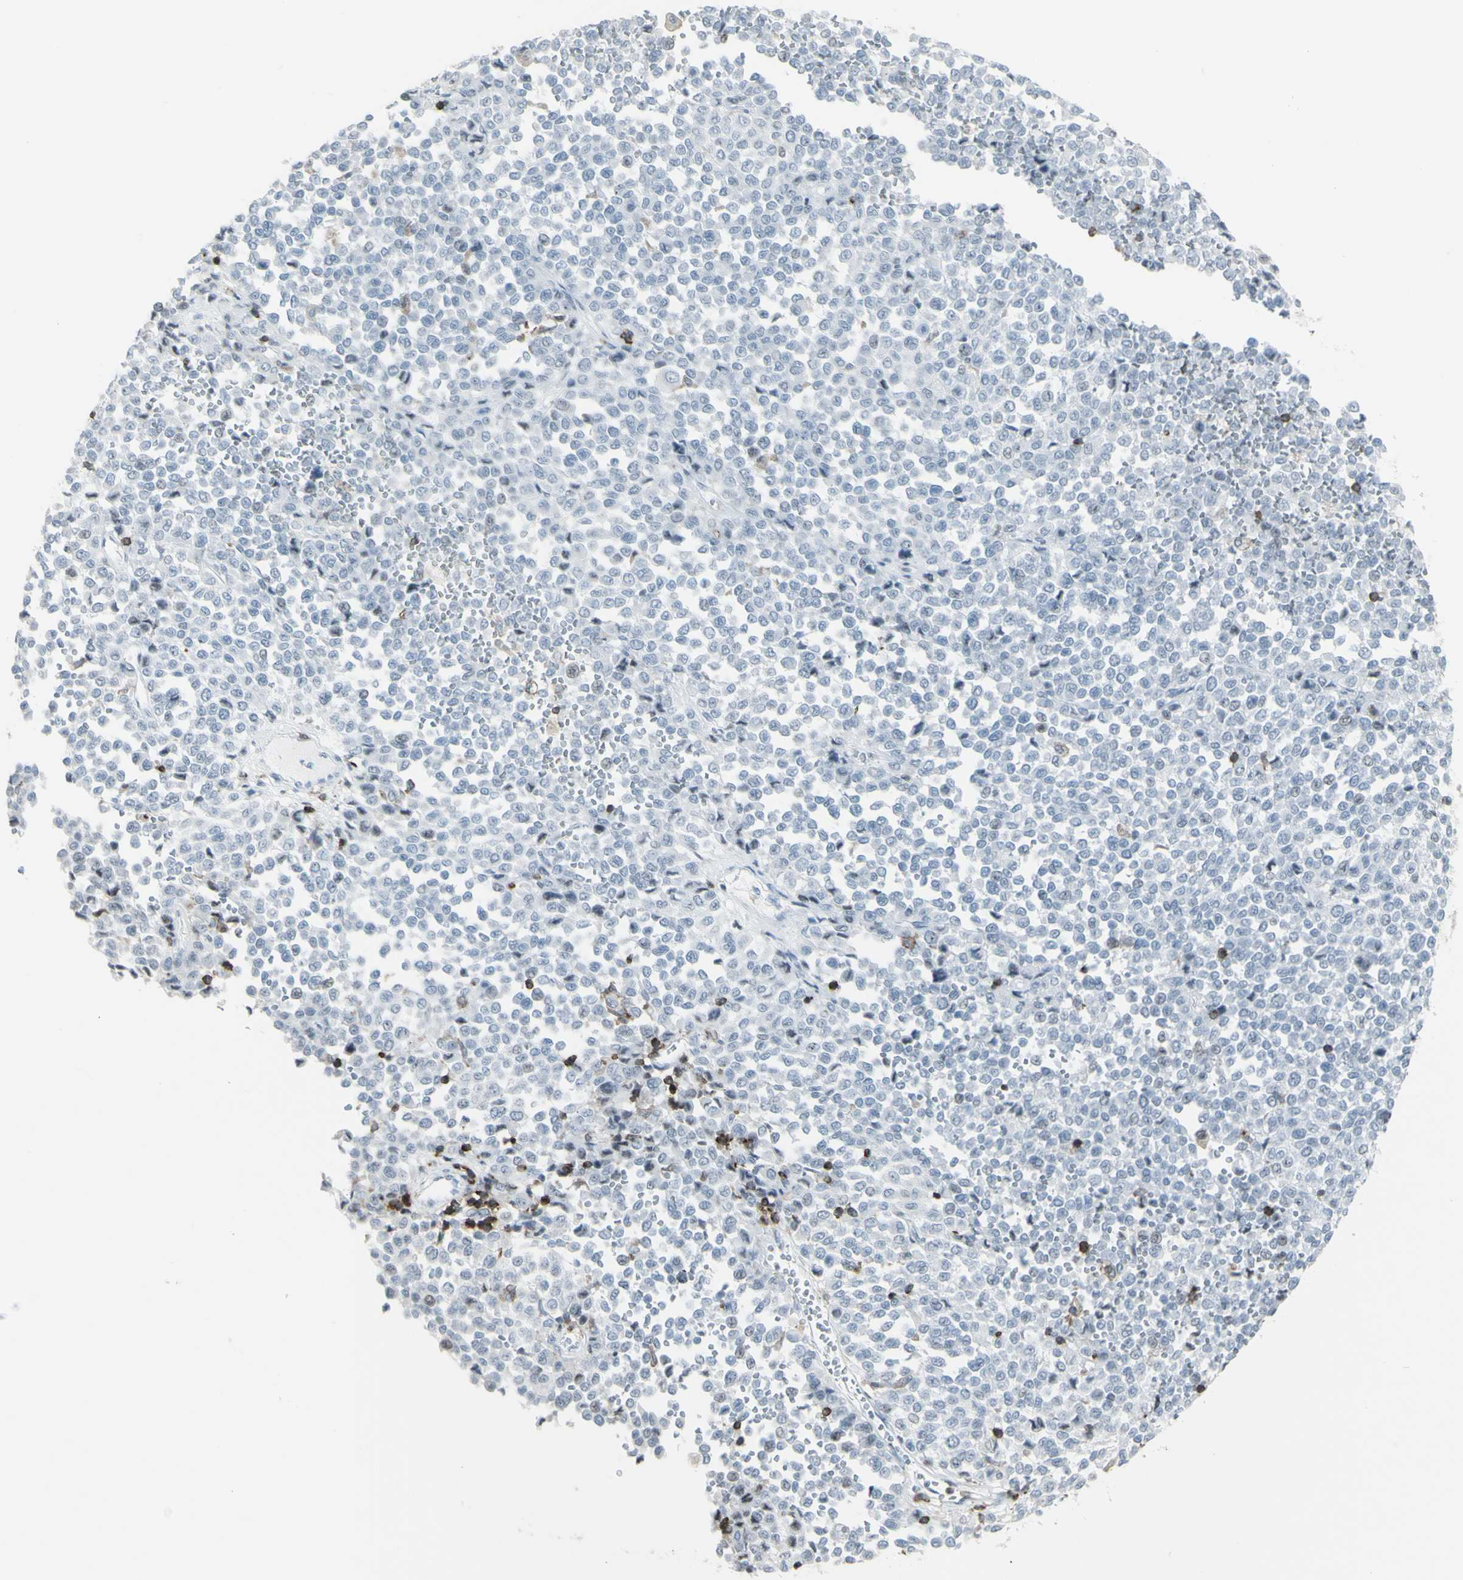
{"staining": {"intensity": "negative", "quantity": "none", "location": "none"}, "tissue": "melanoma", "cell_type": "Tumor cells", "image_type": "cancer", "snomed": [{"axis": "morphology", "description": "Malignant melanoma, Metastatic site"}, {"axis": "topography", "description": "Pancreas"}], "caption": "High power microscopy micrograph of an IHC histopathology image of melanoma, revealing no significant expression in tumor cells. The staining was performed using DAB (3,3'-diaminobenzidine) to visualize the protein expression in brown, while the nuclei were stained in blue with hematoxylin (Magnification: 20x).", "gene": "NRG1", "patient": {"sex": "female", "age": 30}}